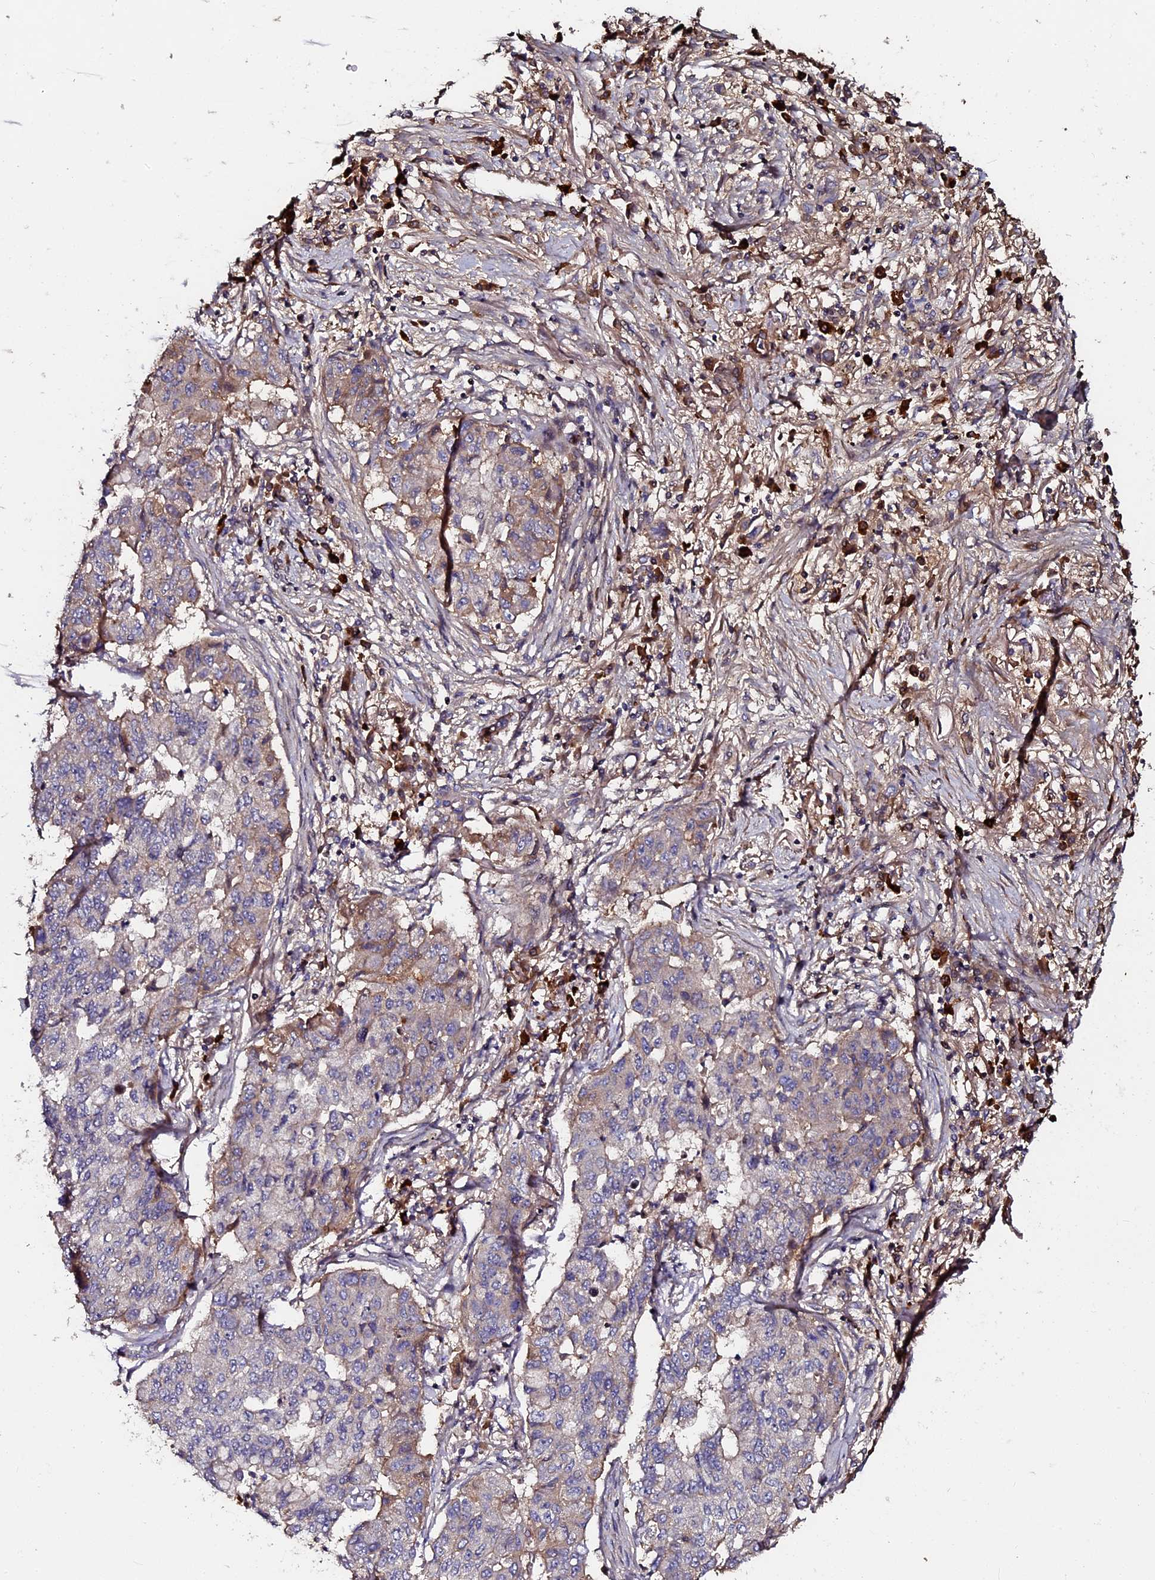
{"staining": {"intensity": "weak", "quantity": "<25%", "location": "cytoplasmic/membranous"}, "tissue": "lung cancer", "cell_type": "Tumor cells", "image_type": "cancer", "snomed": [{"axis": "morphology", "description": "Squamous cell carcinoma, NOS"}, {"axis": "topography", "description": "Lung"}], "caption": "Tumor cells are negative for brown protein staining in lung cancer (squamous cell carcinoma).", "gene": "LYG2", "patient": {"sex": "male", "age": 74}}